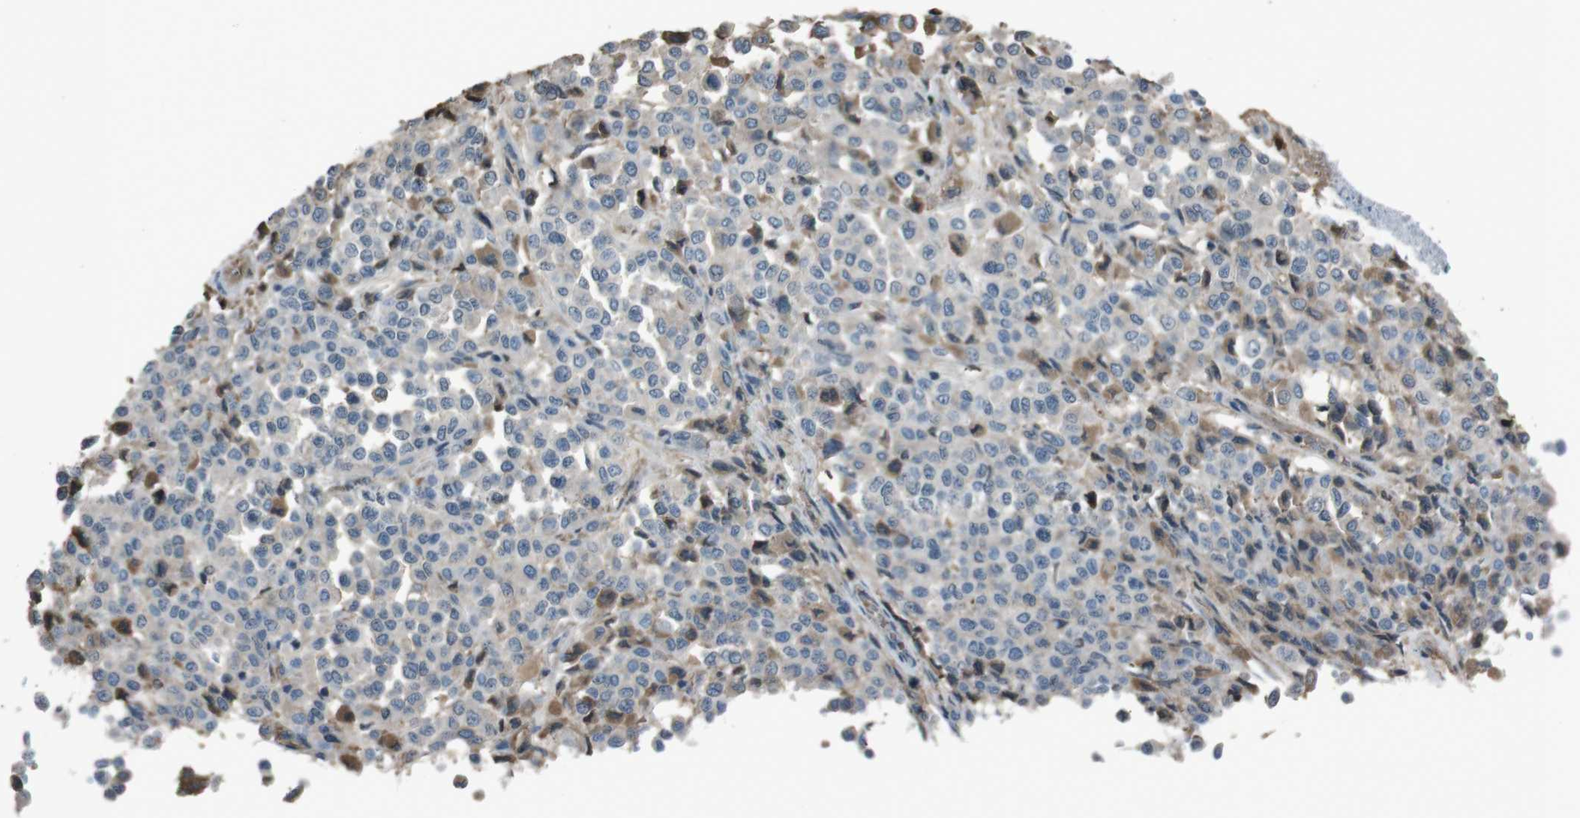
{"staining": {"intensity": "negative", "quantity": "none", "location": "none"}, "tissue": "melanoma", "cell_type": "Tumor cells", "image_type": "cancer", "snomed": [{"axis": "morphology", "description": "Malignant melanoma, Metastatic site"}, {"axis": "topography", "description": "Pancreas"}], "caption": "Immunohistochemistry (IHC) micrograph of neoplastic tissue: human melanoma stained with DAB (3,3'-diaminobenzidine) exhibits no significant protein positivity in tumor cells.", "gene": "UGT1A6", "patient": {"sex": "female", "age": 30}}